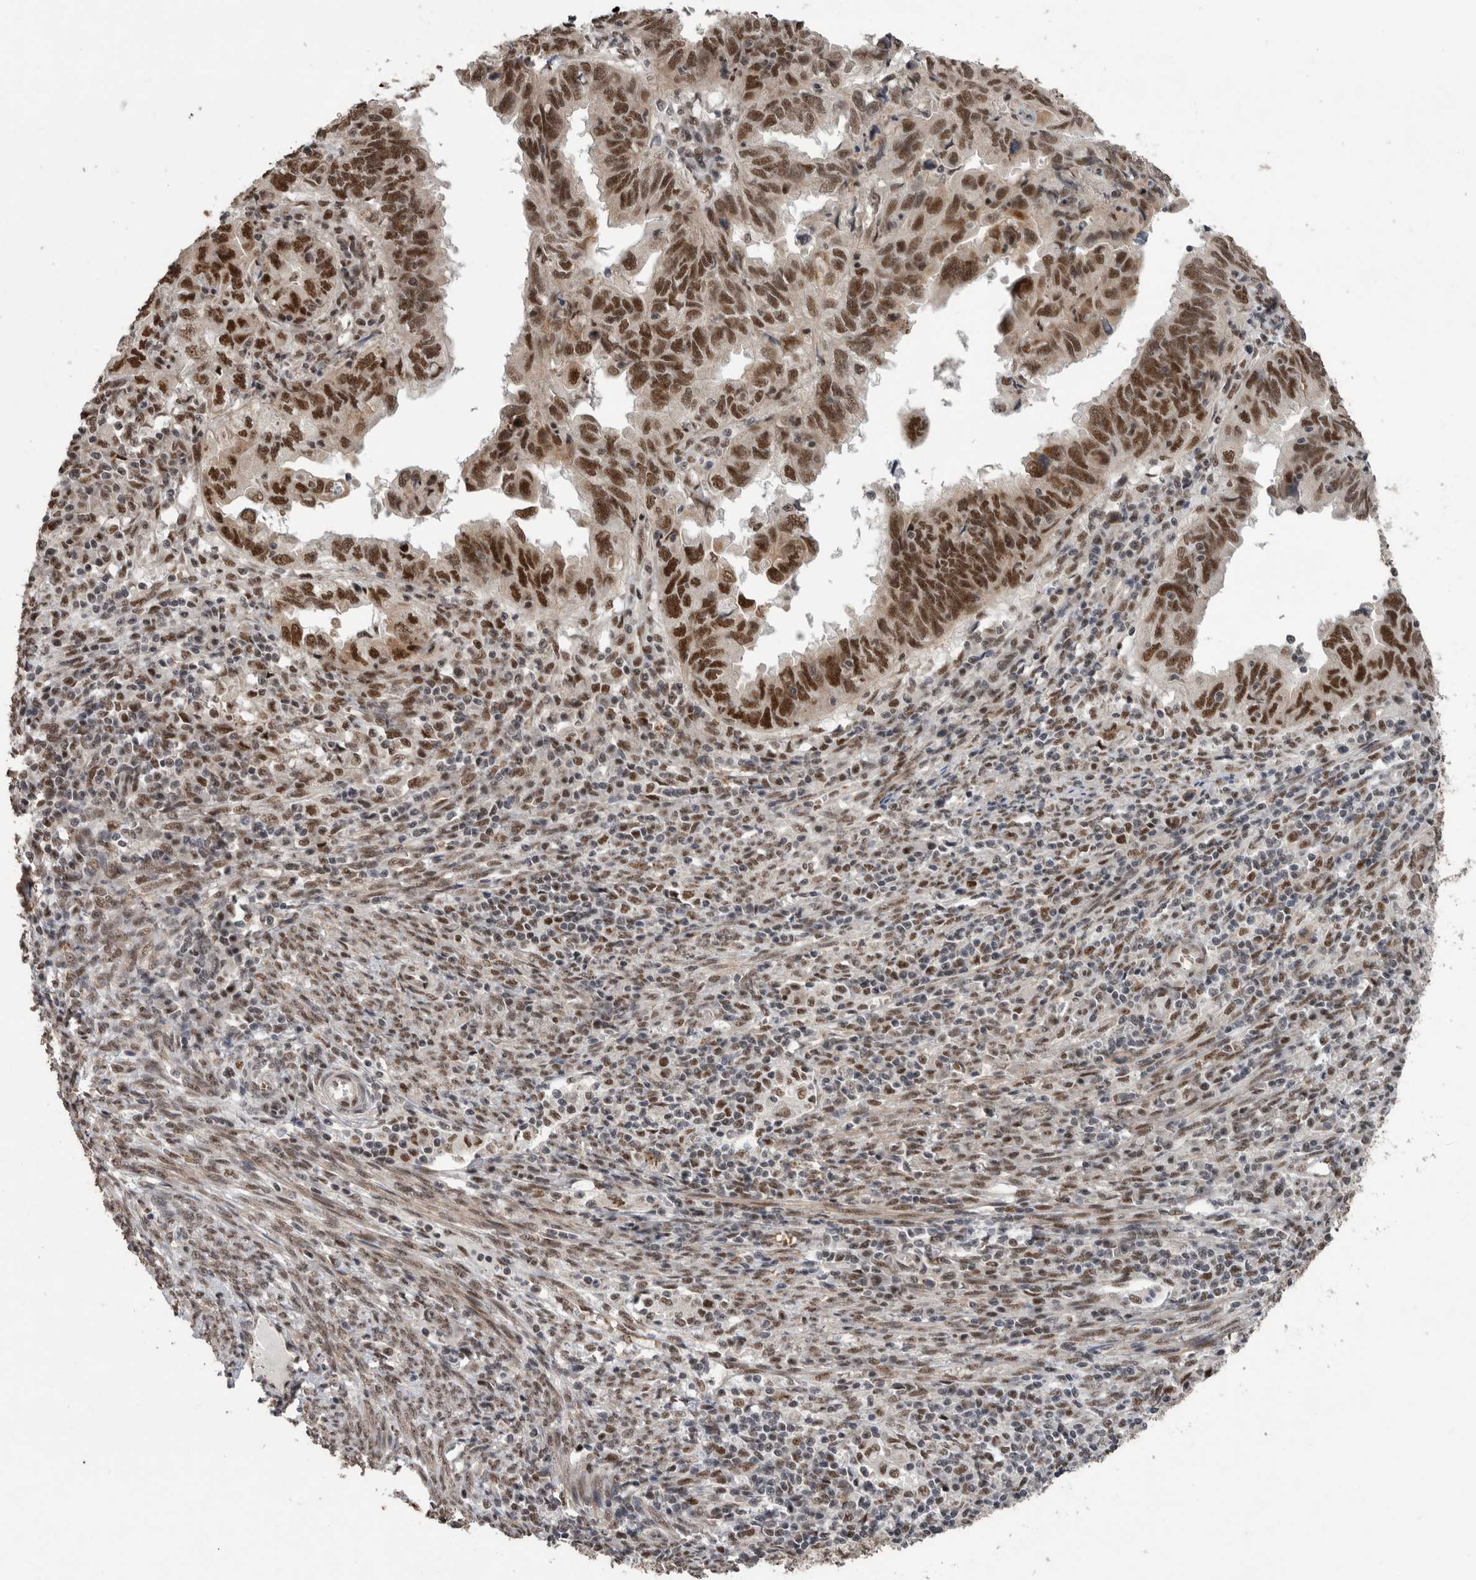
{"staining": {"intensity": "strong", "quantity": ">75%", "location": "nuclear"}, "tissue": "endometrial cancer", "cell_type": "Tumor cells", "image_type": "cancer", "snomed": [{"axis": "morphology", "description": "Adenocarcinoma, NOS"}, {"axis": "topography", "description": "Uterus"}], "caption": "Human endometrial cancer (adenocarcinoma) stained for a protein (brown) exhibits strong nuclear positive positivity in approximately >75% of tumor cells.", "gene": "PPP1R10", "patient": {"sex": "female", "age": 77}}